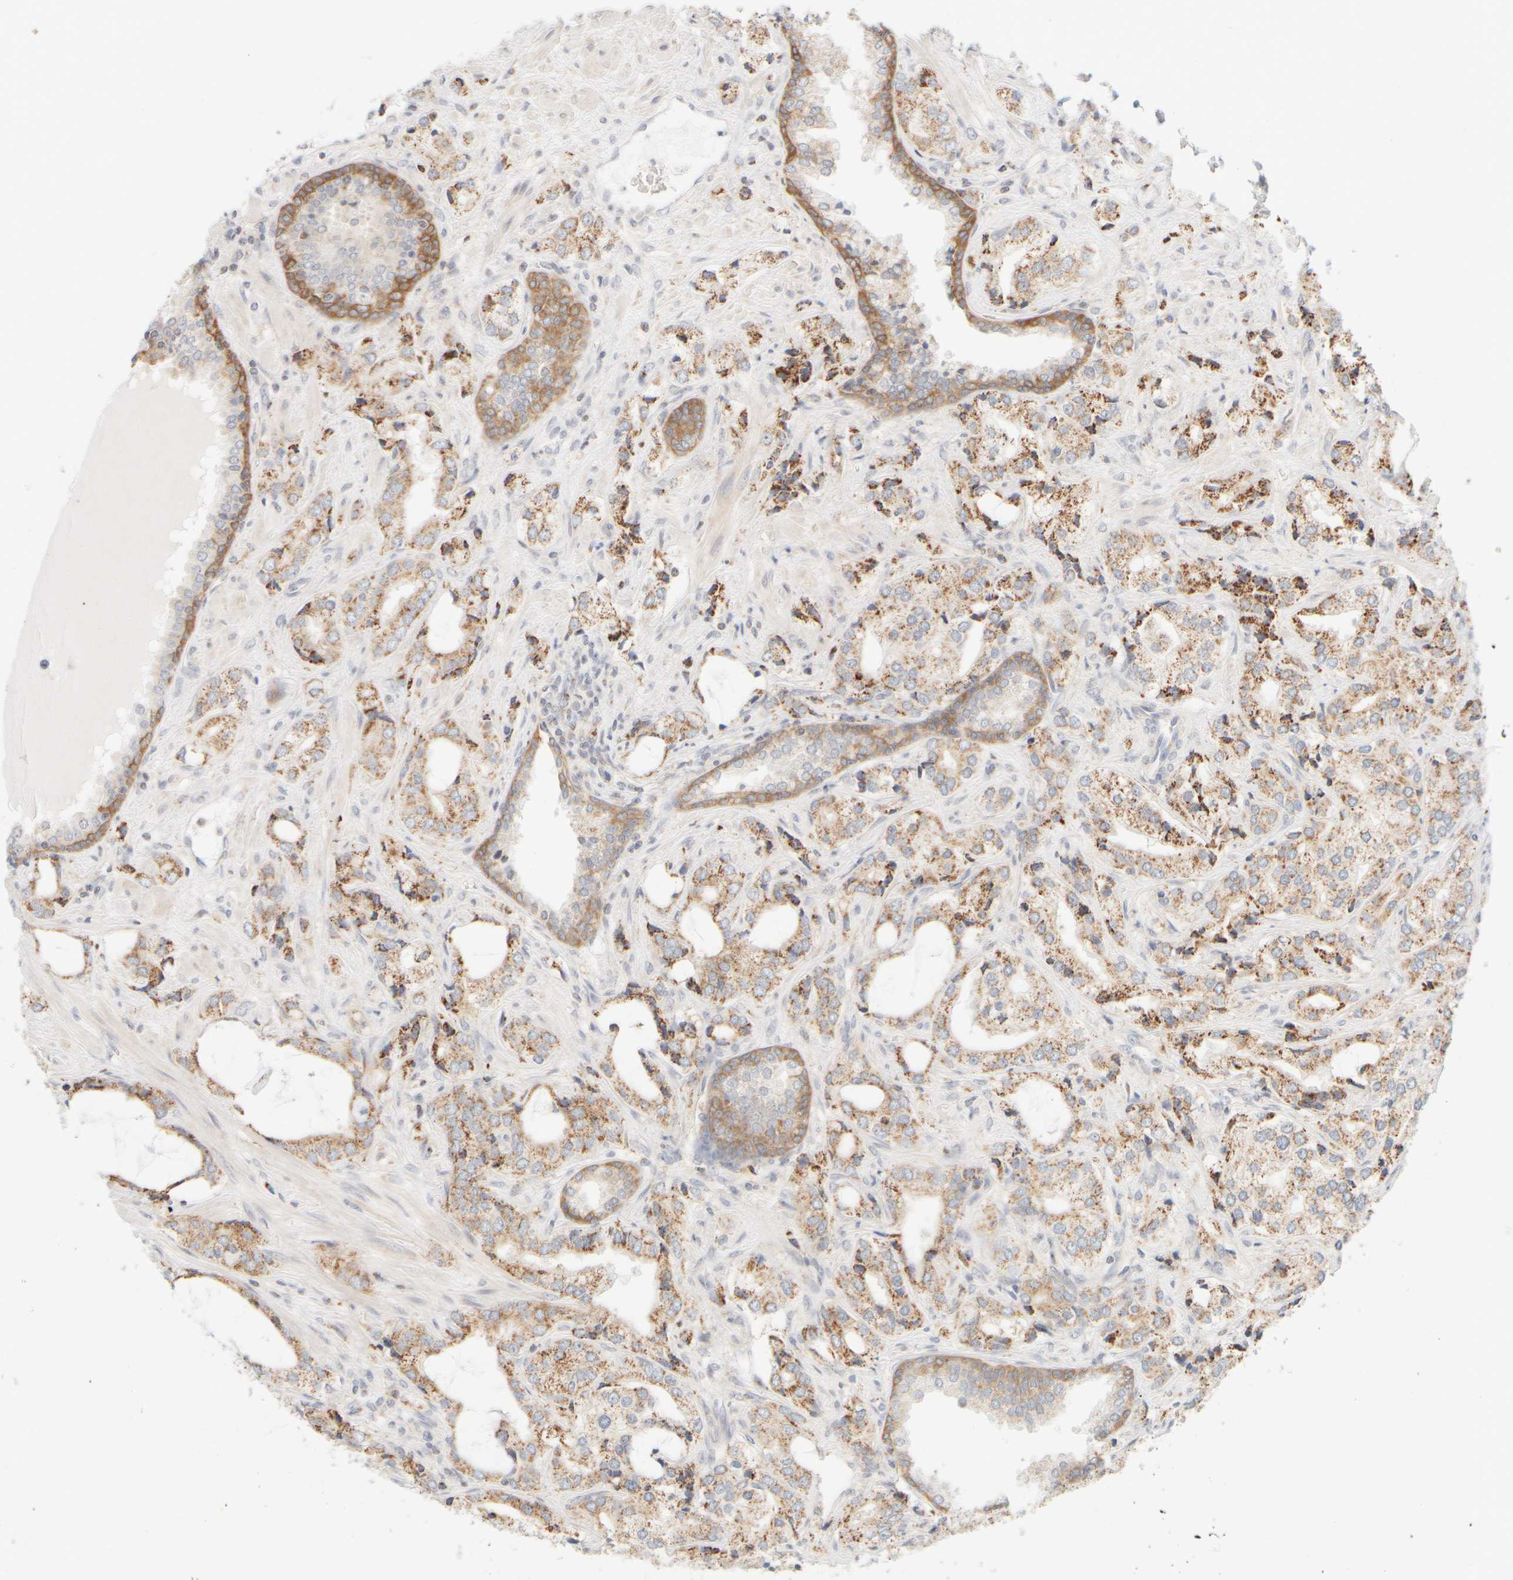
{"staining": {"intensity": "moderate", "quantity": ">75%", "location": "cytoplasmic/membranous"}, "tissue": "prostate cancer", "cell_type": "Tumor cells", "image_type": "cancer", "snomed": [{"axis": "morphology", "description": "Adenocarcinoma, High grade"}, {"axis": "topography", "description": "Prostate"}], "caption": "Prostate adenocarcinoma (high-grade) tissue reveals moderate cytoplasmic/membranous staining in about >75% of tumor cells (Brightfield microscopy of DAB IHC at high magnification).", "gene": "PPM1K", "patient": {"sex": "male", "age": 66}}